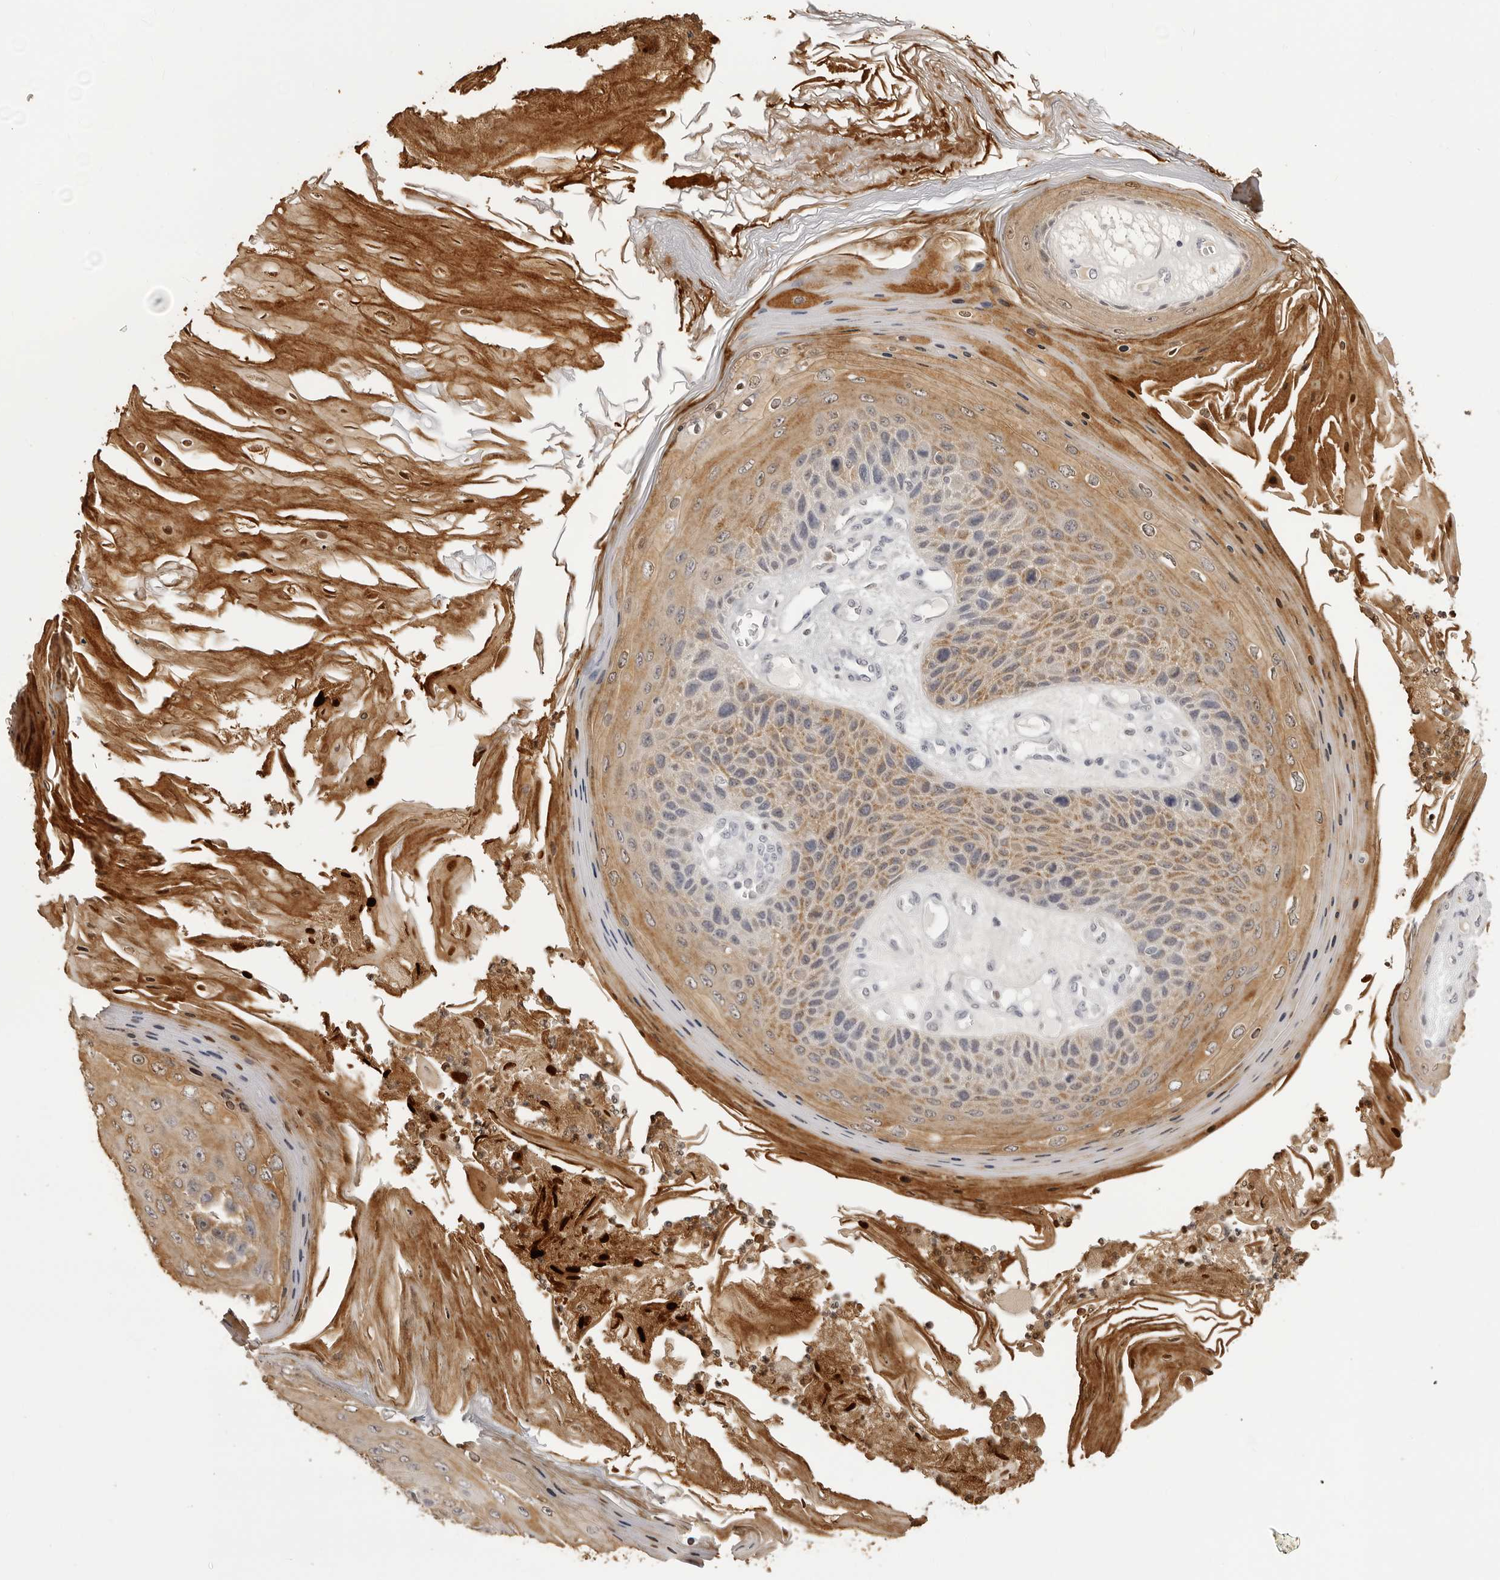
{"staining": {"intensity": "moderate", "quantity": "<25%", "location": "cytoplasmic/membranous"}, "tissue": "skin cancer", "cell_type": "Tumor cells", "image_type": "cancer", "snomed": [{"axis": "morphology", "description": "Squamous cell carcinoma, NOS"}, {"axis": "topography", "description": "Skin"}], "caption": "Immunohistochemistry (IHC) micrograph of human squamous cell carcinoma (skin) stained for a protein (brown), which demonstrates low levels of moderate cytoplasmic/membranous expression in approximately <25% of tumor cells.", "gene": "IL31", "patient": {"sex": "female", "age": 88}}